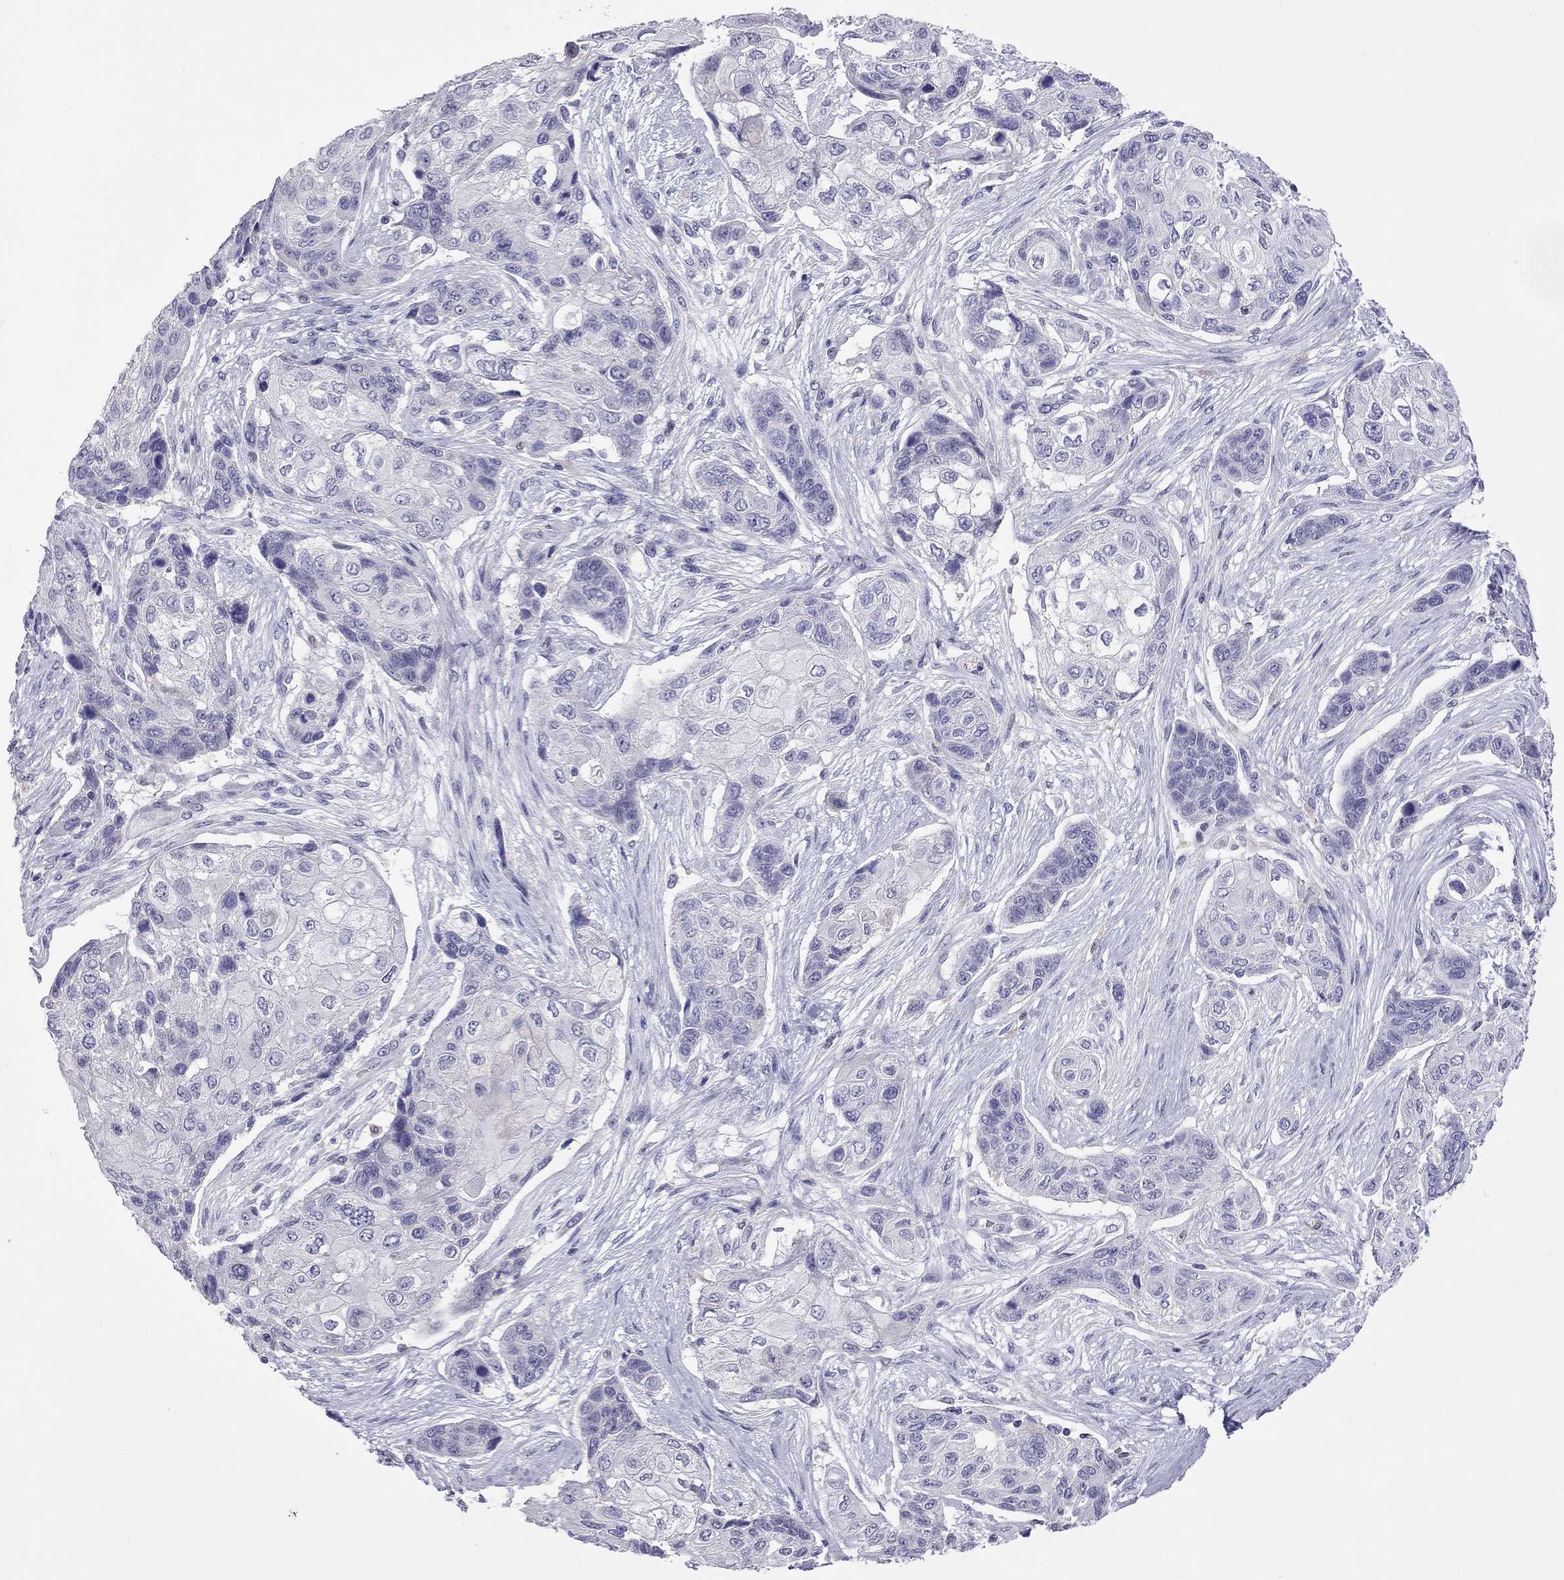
{"staining": {"intensity": "negative", "quantity": "none", "location": "none"}, "tissue": "lung cancer", "cell_type": "Tumor cells", "image_type": "cancer", "snomed": [{"axis": "morphology", "description": "Squamous cell carcinoma, NOS"}, {"axis": "topography", "description": "Lung"}], "caption": "High power microscopy image of an immunohistochemistry (IHC) photomicrograph of lung cancer (squamous cell carcinoma), revealing no significant positivity in tumor cells.", "gene": "PPP1R3A", "patient": {"sex": "male", "age": 69}}